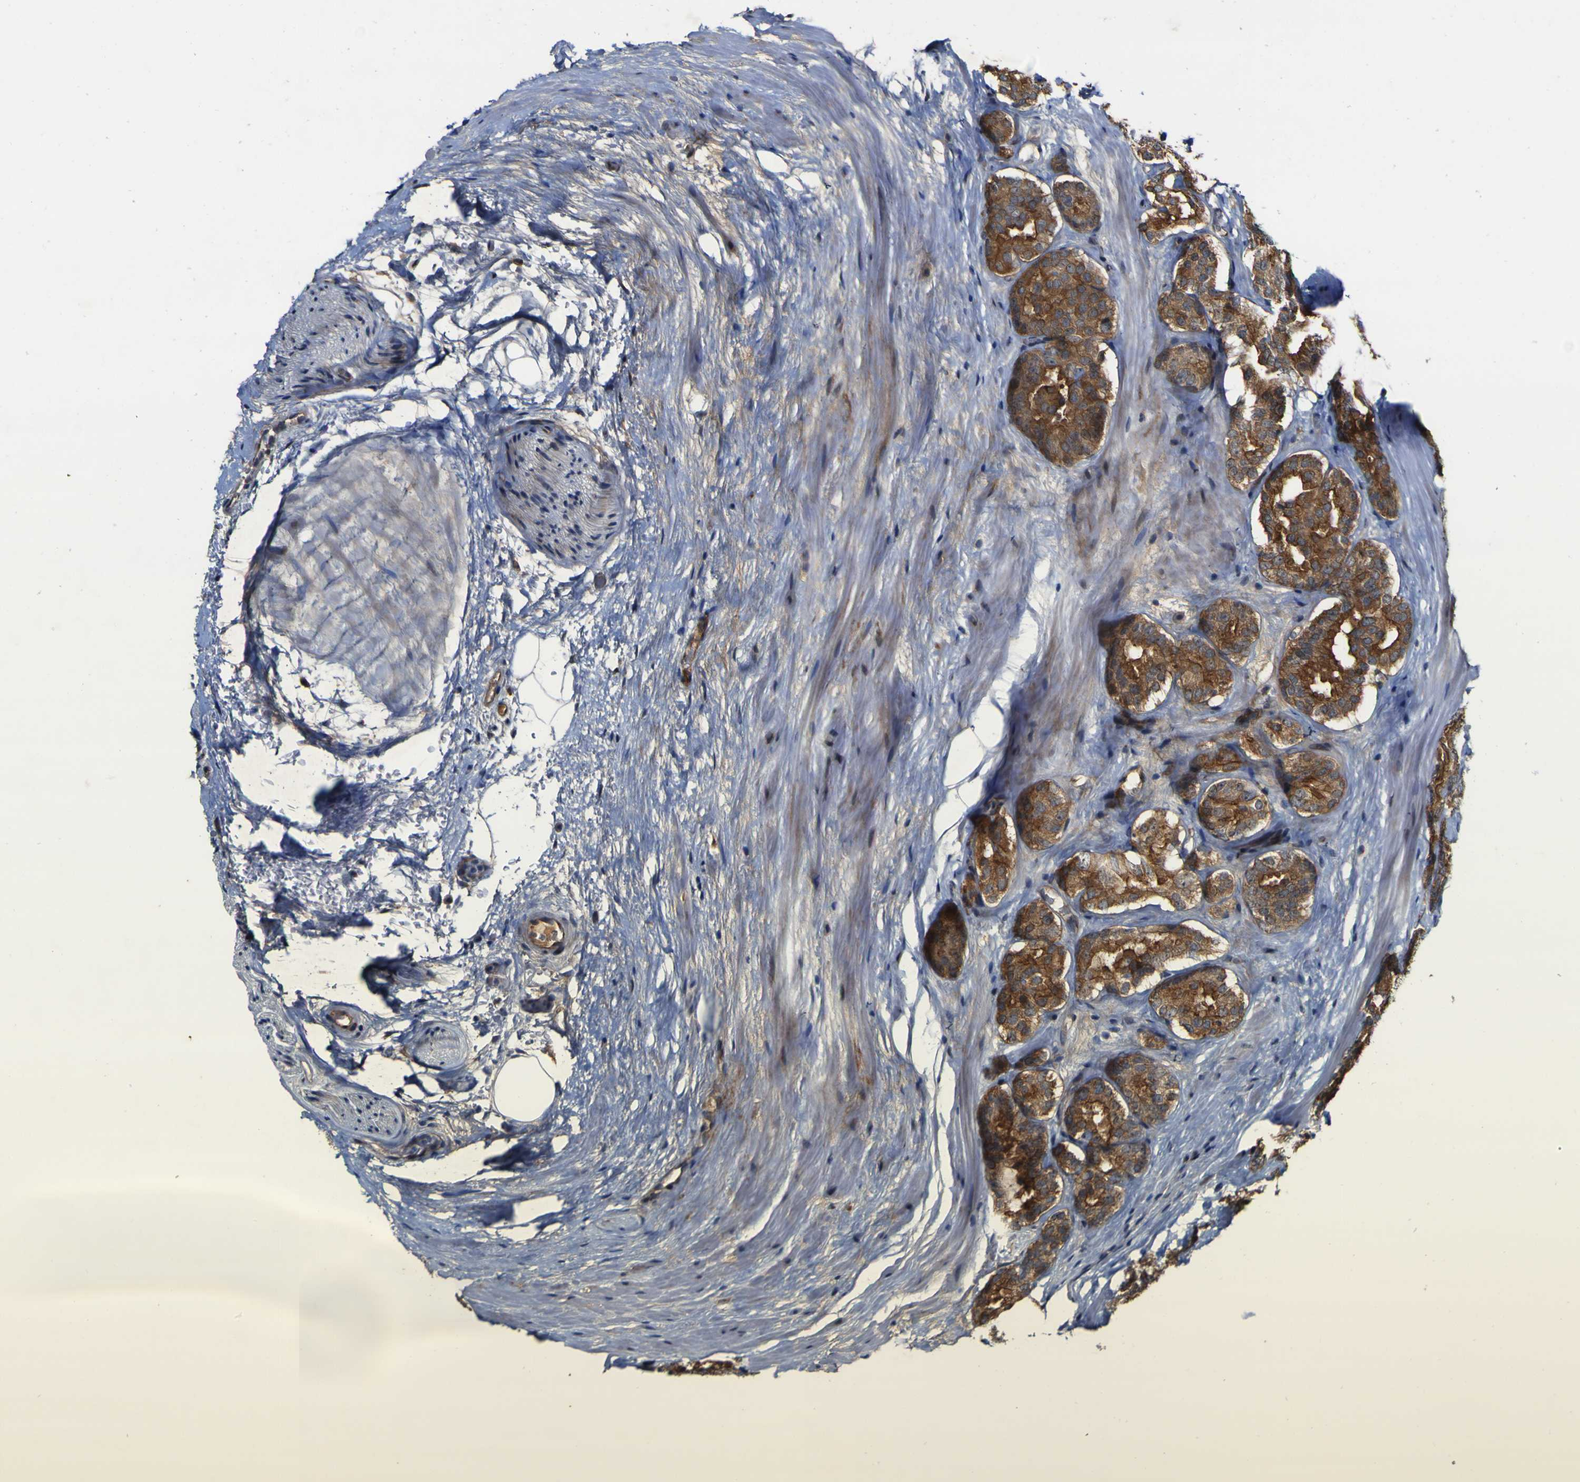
{"staining": {"intensity": "moderate", "quantity": ">75%", "location": "cytoplasmic/membranous"}, "tissue": "prostate cancer", "cell_type": "Tumor cells", "image_type": "cancer", "snomed": [{"axis": "morphology", "description": "Adenocarcinoma, High grade"}, {"axis": "topography", "description": "Prostate"}], "caption": "High-magnification brightfield microscopy of prostate cancer stained with DAB (brown) and counterstained with hematoxylin (blue). tumor cells exhibit moderate cytoplasmic/membranous expression is appreciated in approximately>75% of cells.", "gene": "CCL2", "patient": {"sex": "male", "age": 64}}